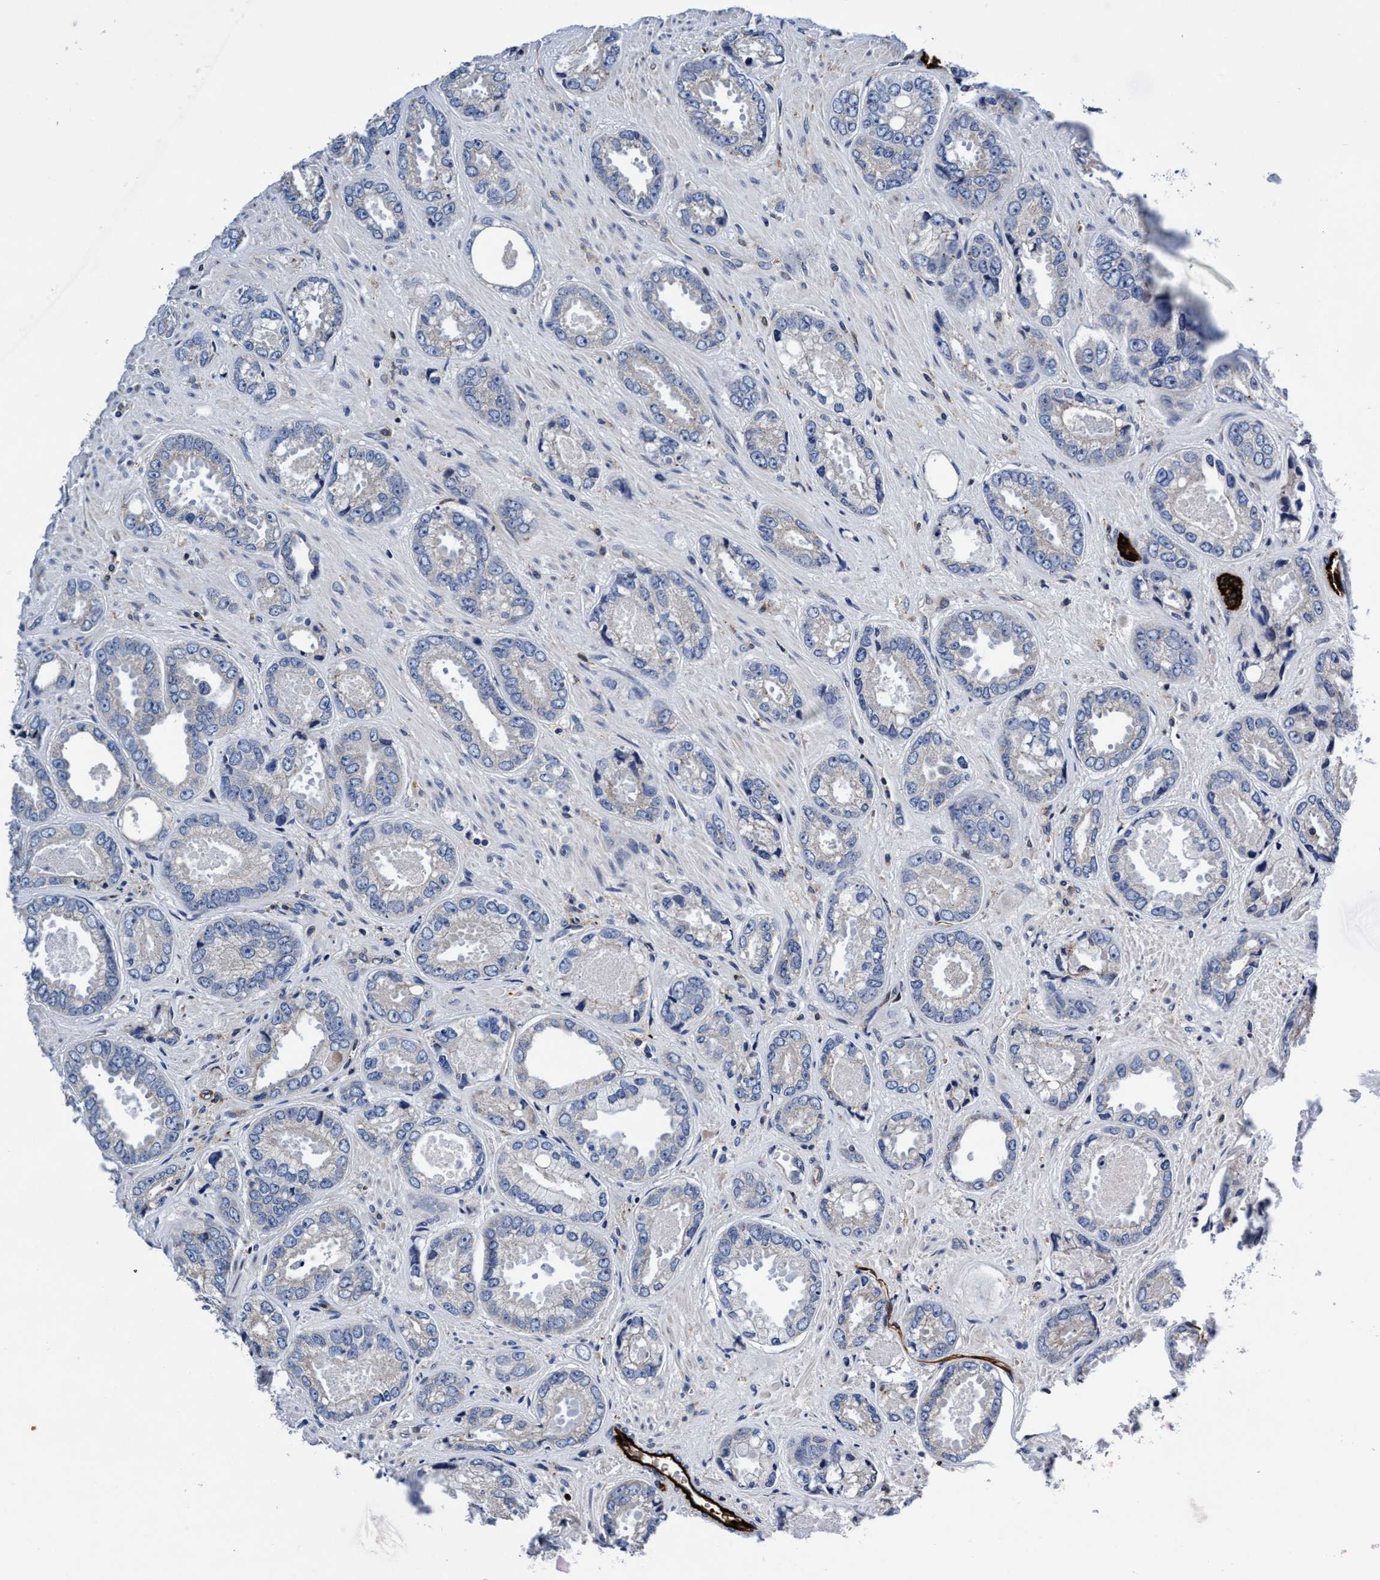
{"staining": {"intensity": "negative", "quantity": "none", "location": "none"}, "tissue": "prostate cancer", "cell_type": "Tumor cells", "image_type": "cancer", "snomed": [{"axis": "morphology", "description": "Adenocarcinoma, High grade"}, {"axis": "topography", "description": "Prostate"}], "caption": "Human prostate adenocarcinoma (high-grade) stained for a protein using IHC reveals no positivity in tumor cells.", "gene": "UBALD2", "patient": {"sex": "male", "age": 61}}